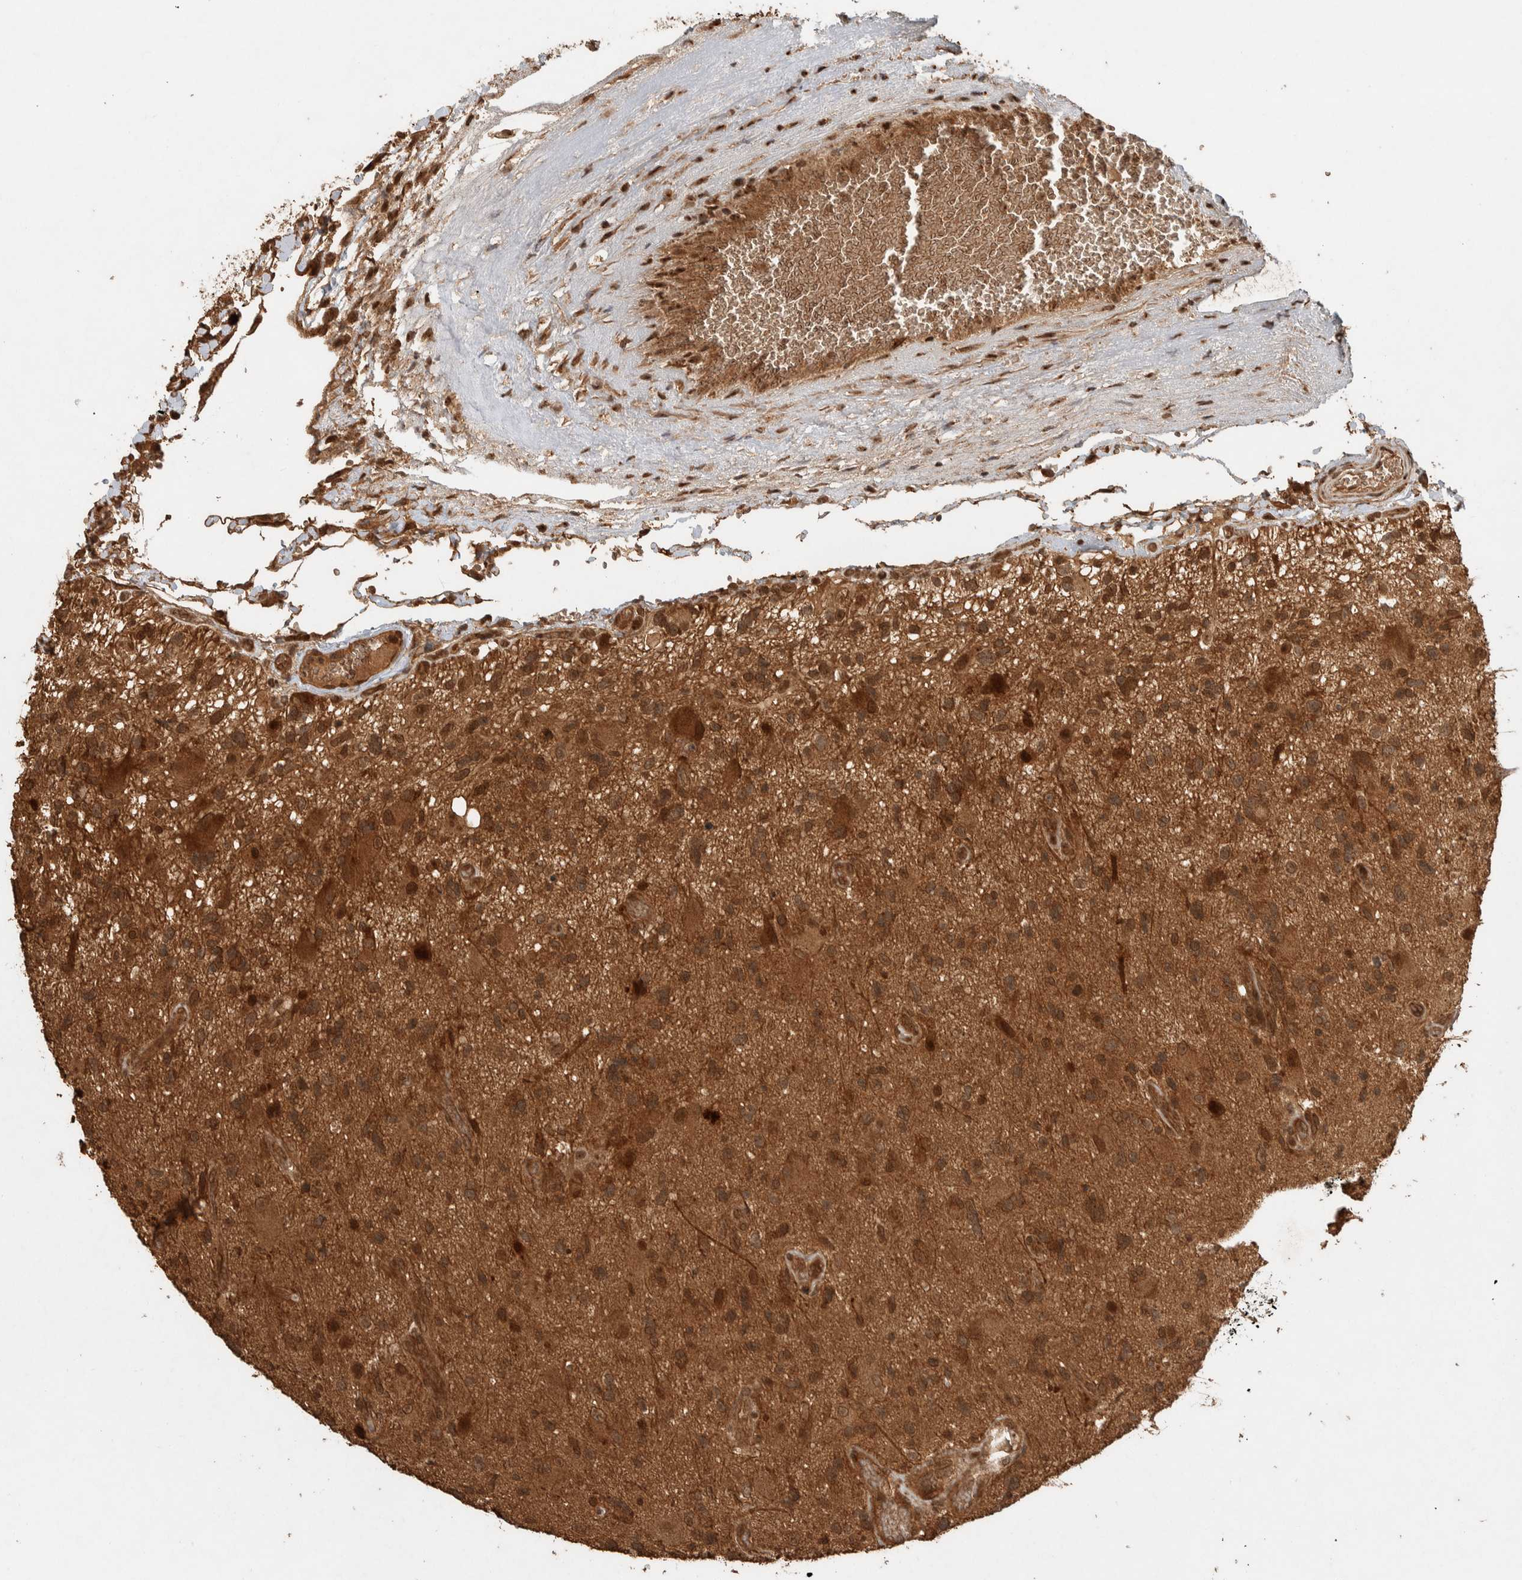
{"staining": {"intensity": "moderate", "quantity": ">75%", "location": "cytoplasmic/membranous"}, "tissue": "glioma", "cell_type": "Tumor cells", "image_type": "cancer", "snomed": [{"axis": "morphology", "description": "Glioma, malignant, High grade"}, {"axis": "topography", "description": "Brain"}], "caption": "This histopathology image displays glioma stained with immunohistochemistry (IHC) to label a protein in brown. The cytoplasmic/membranous of tumor cells show moderate positivity for the protein. Nuclei are counter-stained blue.", "gene": "CNTROB", "patient": {"sex": "male", "age": 33}}